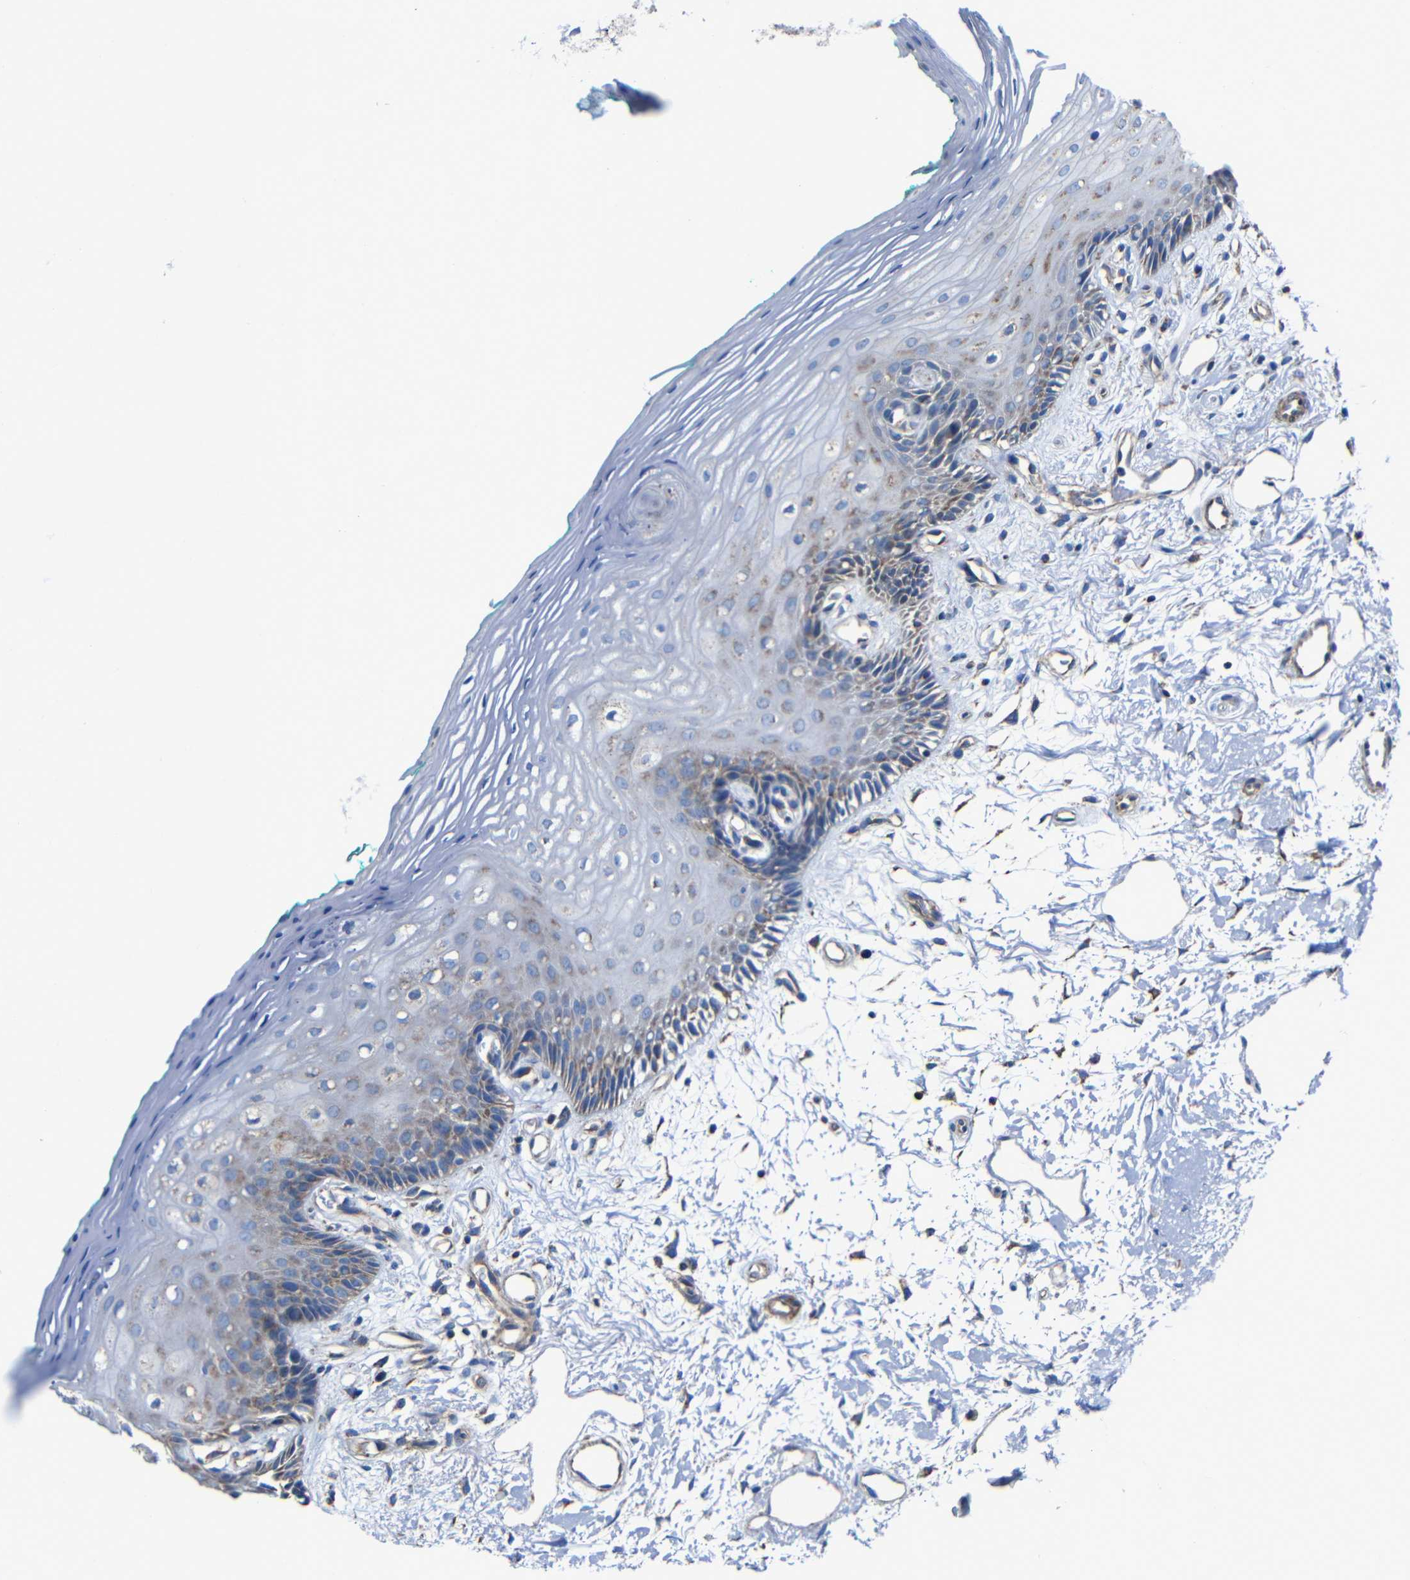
{"staining": {"intensity": "weak", "quantity": "25%-75%", "location": "cytoplasmic/membranous"}, "tissue": "oral mucosa", "cell_type": "Squamous epithelial cells", "image_type": "normal", "snomed": [{"axis": "morphology", "description": "Normal tissue, NOS"}, {"axis": "topography", "description": "Skeletal muscle"}, {"axis": "topography", "description": "Oral tissue"}, {"axis": "topography", "description": "Peripheral nerve tissue"}], "caption": "Human oral mucosa stained with a brown dye shows weak cytoplasmic/membranous positive expression in about 25%-75% of squamous epithelial cells.", "gene": "INTS6L", "patient": {"sex": "female", "age": 84}}